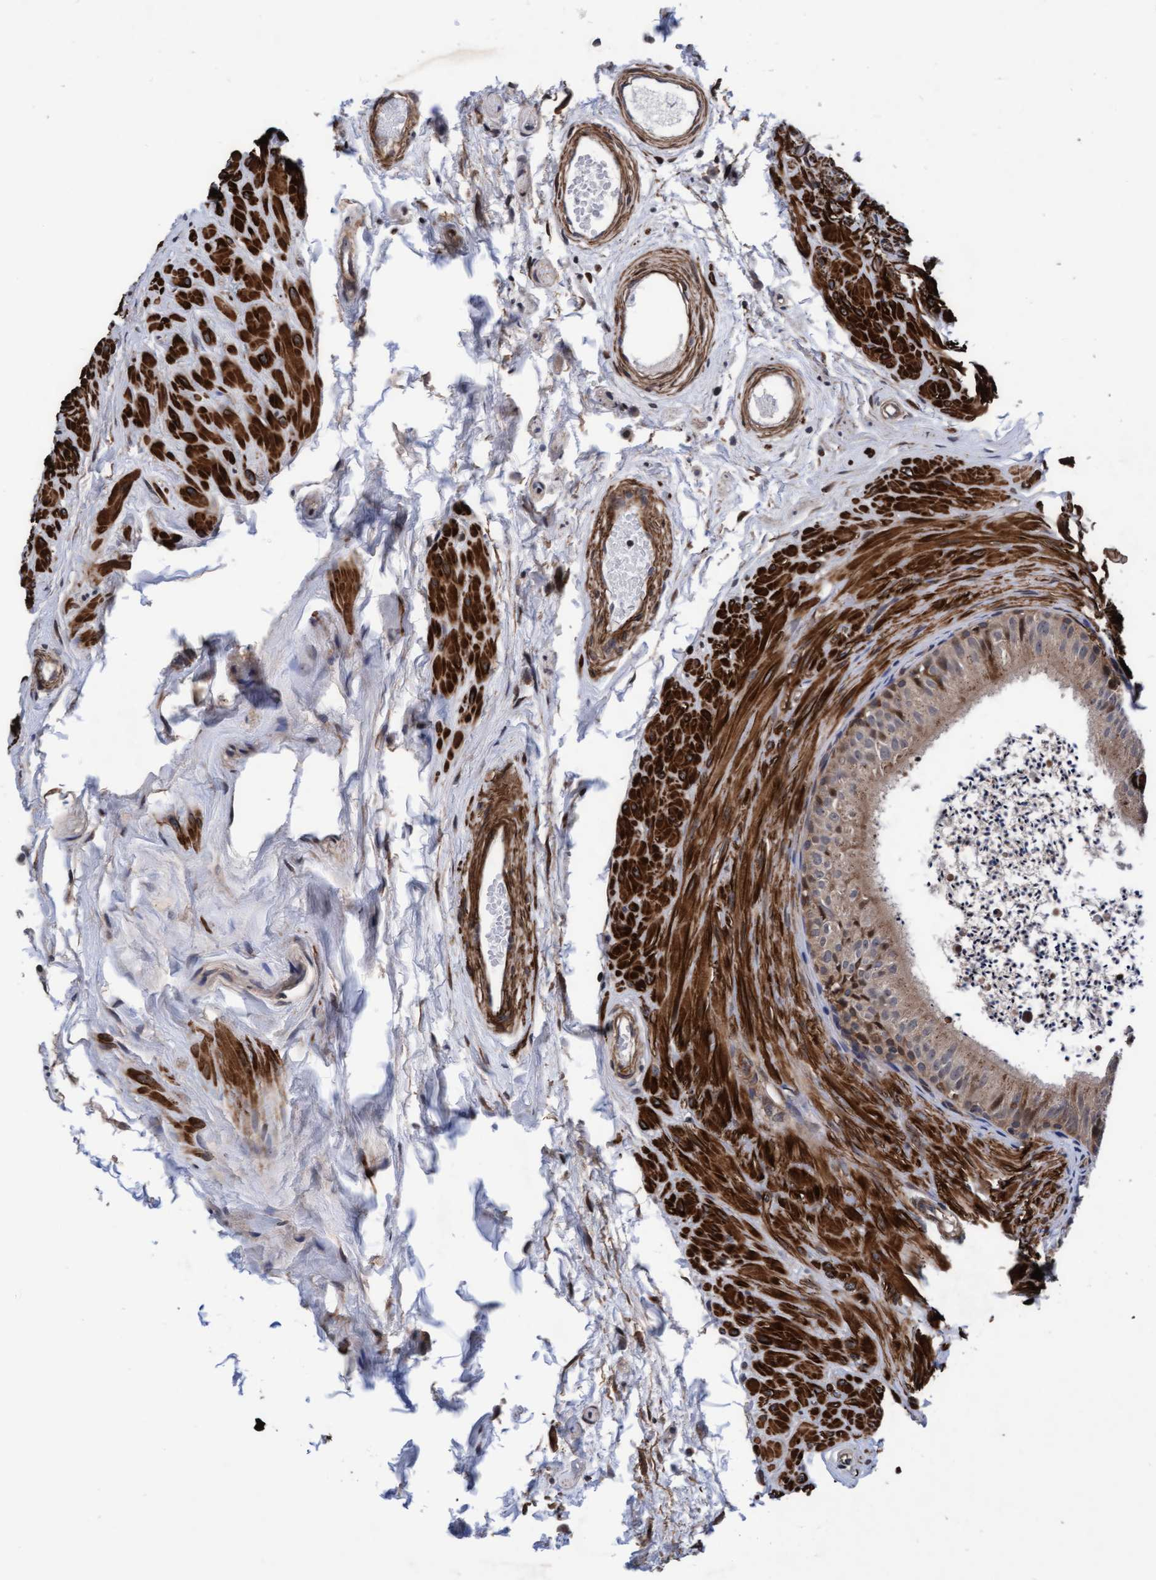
{"staining": {"intensity": "moderate", "quantity": "<25%", "location": "cytoplasmic/membranous"}, "tissue": "epididymis", "cell_type": "Glandular cells", "image_type": "normal", "snomed": [{"axis": "morphology", "description": "Normal tissue, NOS"}, {"axis": "topography", "description": "Epididymis"}], "caption": "High-power microscopy captured an immunohistochemistry (IHC) photomicrograph of benign epididymis, revealing moderate cytoplasmic/membranous positivity in approximately <25% of glandular cells. Using DAB (brown) and hematoxylin (blue) stains, captured at high magnification using brightfield microscopy.", "gene": "EFCAB13", "patient": {"sex": "male", "age": 56}}